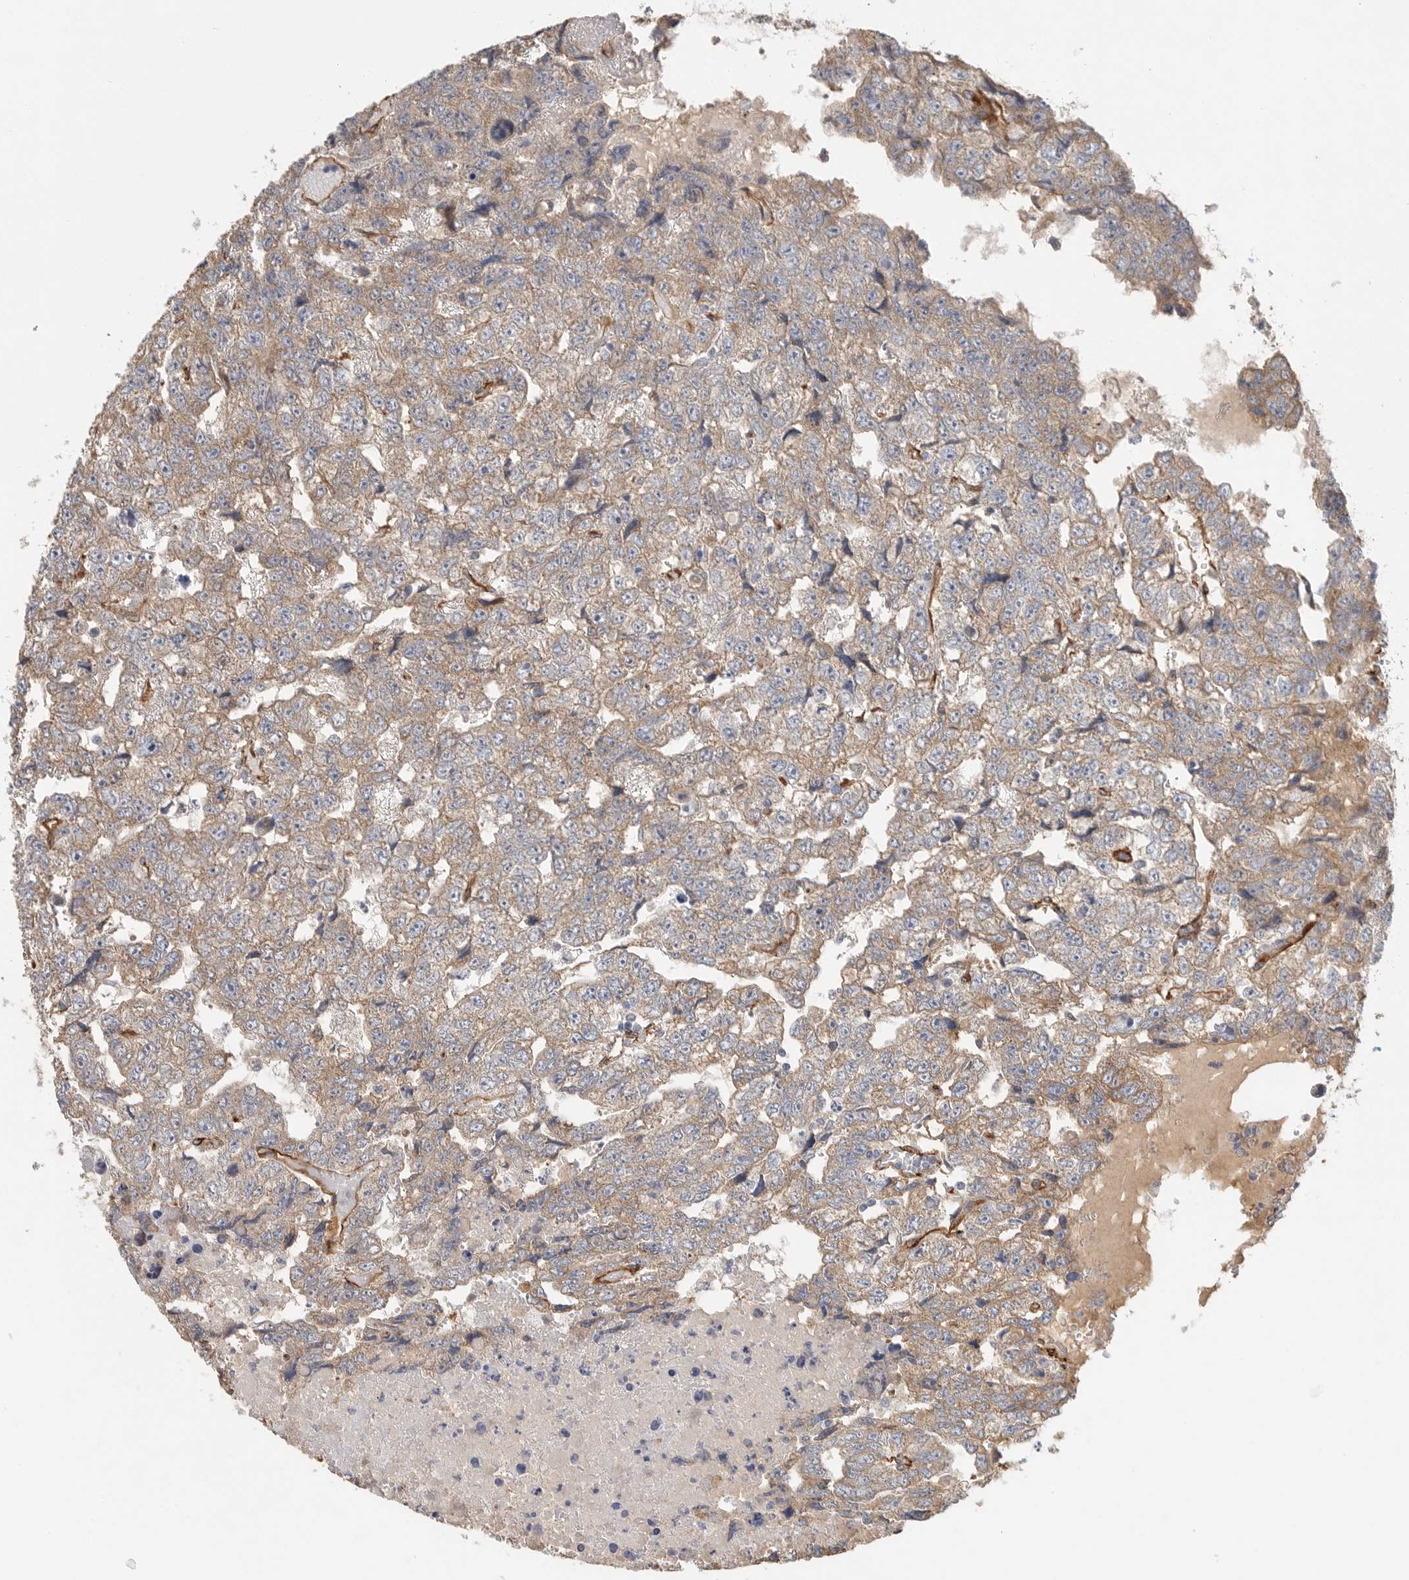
{"staining": {"intensity": "moderate", "quantity": "25%-75%", "location": "cytoplasmic/membranous"}, "tissue": "testis cancer", "cell_type": "Tumor cells", "image_type": "cancer", "snomed": [{"axis": "morphology", "description": "Carcinoma, Embryonal, NOS"}, {"axis": "topography", "description": "Testis"}], "caption": "Immunohistochemical staining of human testis cancer displays medium levels of moderate cytoplasmic/membranous positivity in about 25%-75% of tumor cells. (IHC, brightfield microscopy, high magnification).", "gene": "JMJD4", "patient": {"sex": "male", "age": 36}}